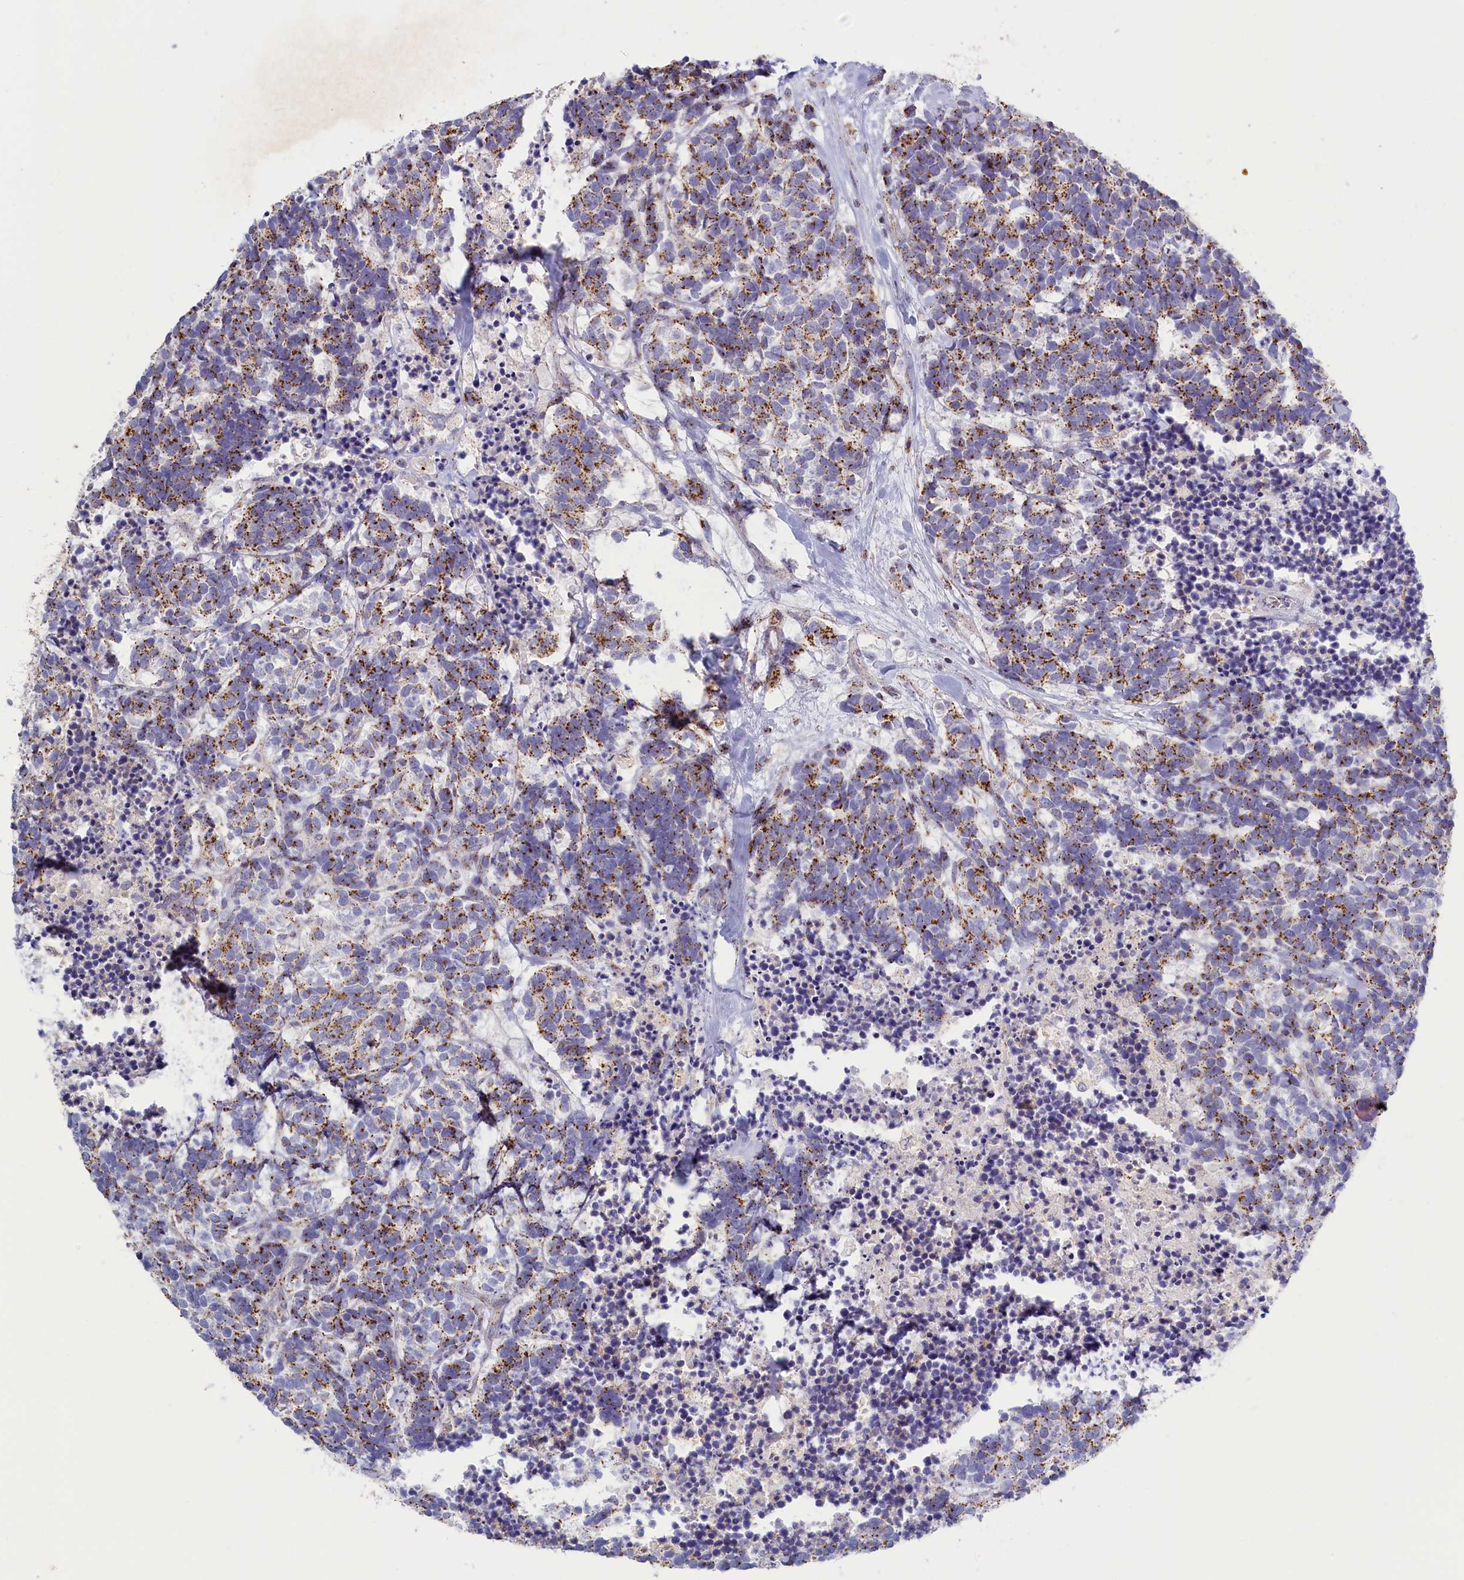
{"staining": {"intensity": "moderate", "quantity": ">75%", "location": "cytoplasmic/membranous"}, "tissue": "carcinoid", "cell_type": "Tumor cells", "image_type": "cancer", "snomed": [{"axis": "morphology", "description": "Carcinoma, NOS"}, {"axis": "morphology", "description": "Carcinoid, malignant, NOS"}, {"axis": "topography", "description": "Urinary bladder"}], "caption": "Protein expression analysis of carcinoid demonstrates moderate cytoplasmic/membranous positivity in approximately >75% of tumor cells.", "gene": "HYKK", "patient": {"sex": "male", "age": 57}}